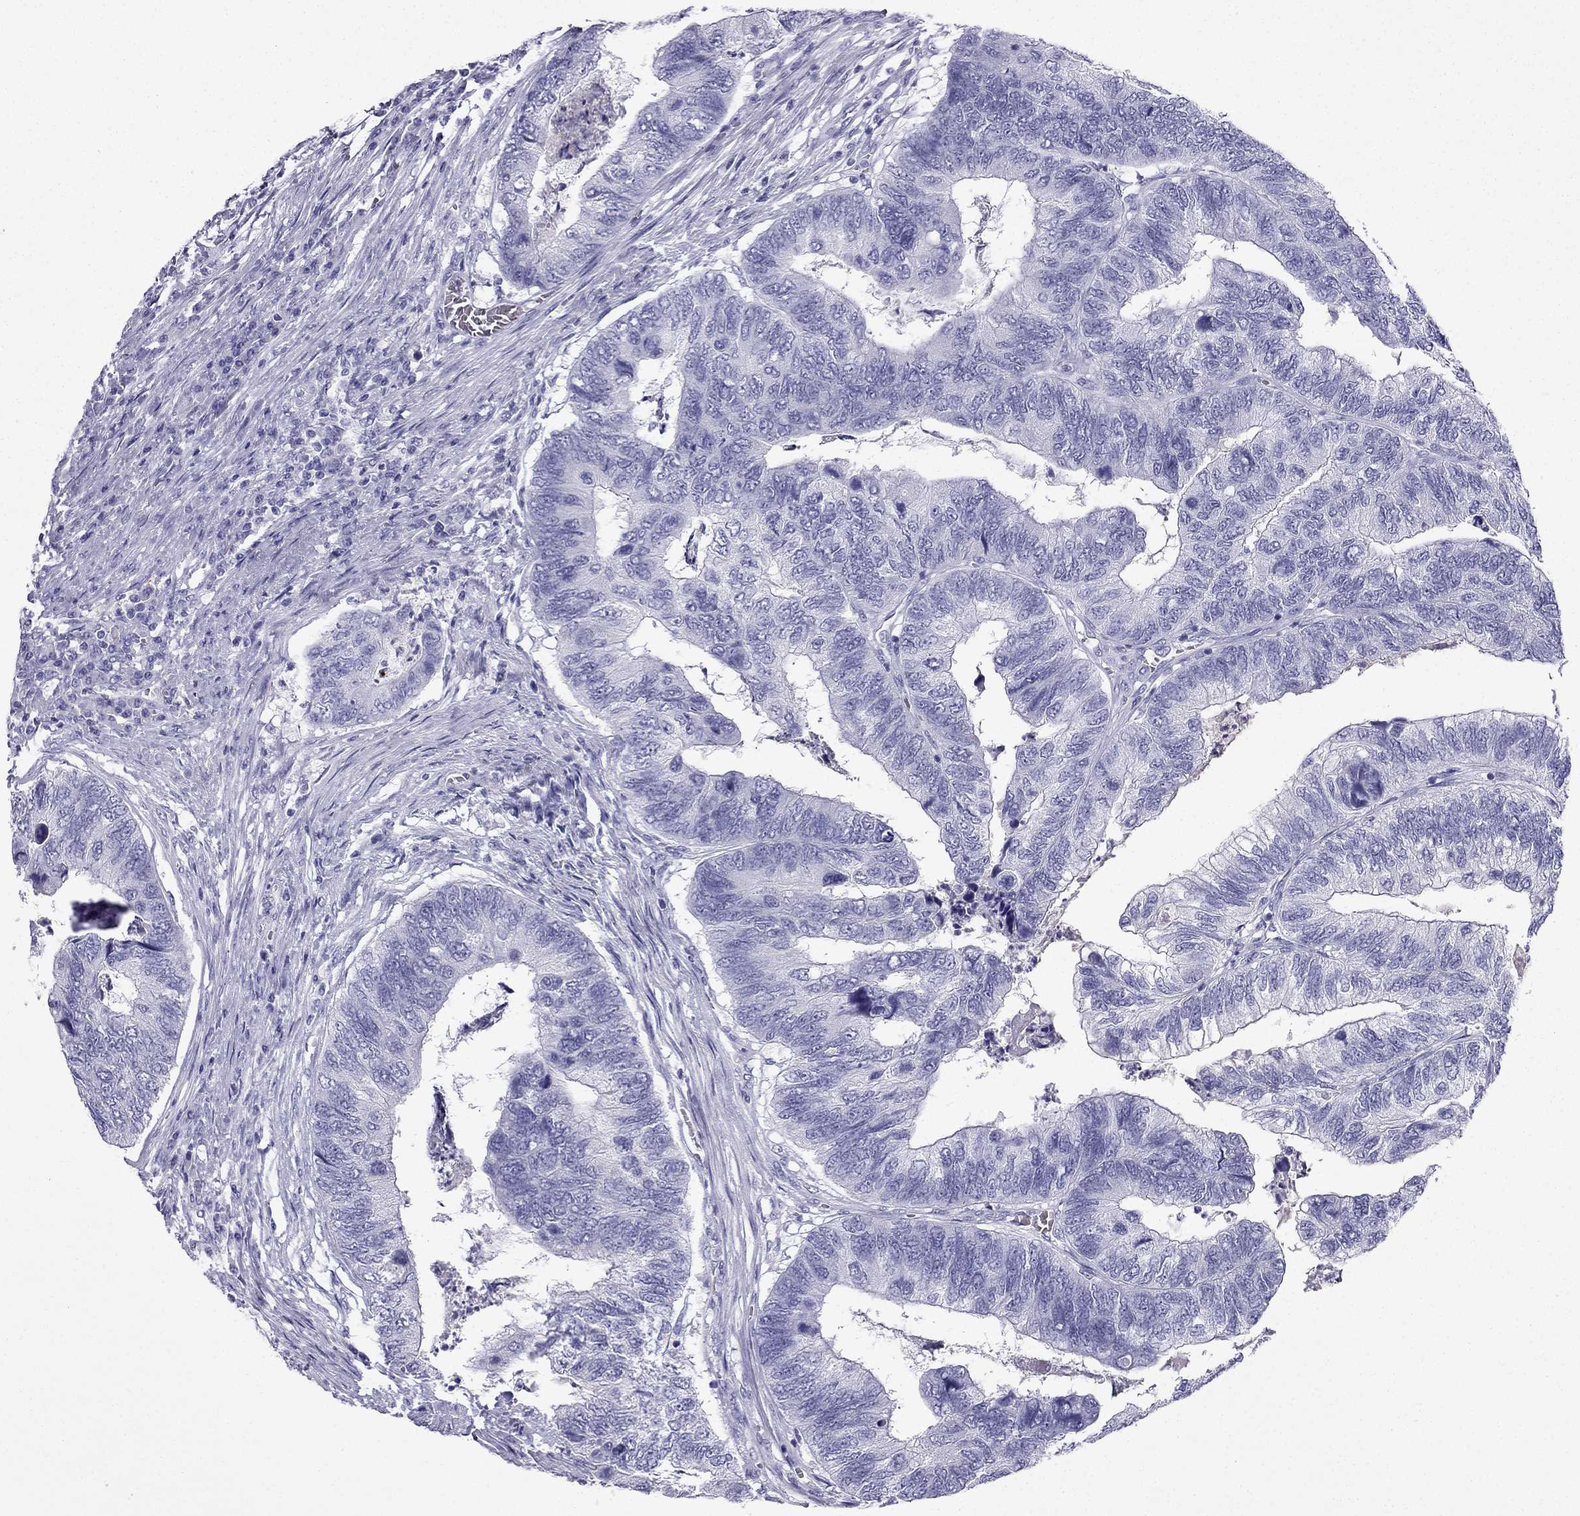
{"staining": {"intensity": "negative", "quantity": "none", "location": "none"}, "tissue": "colorectal cancer", "cell_type": "Tumor cells", "image_type": "cancer", "snomed": [{"axis": "morphology", "description": "Adenocarcinoma, NOS"}, {"axis": "topography", "description": "Colon"}], "caption": "An image of colorectal cancer (adenocarcinoma) stained for a protein reveals no brown staining in tumor cells. (Brightfield microscopy of DAB immunohistochemistry at high magnification).", "gene": "NPTX1", "patient": {"sex": "female", "age": 67}}